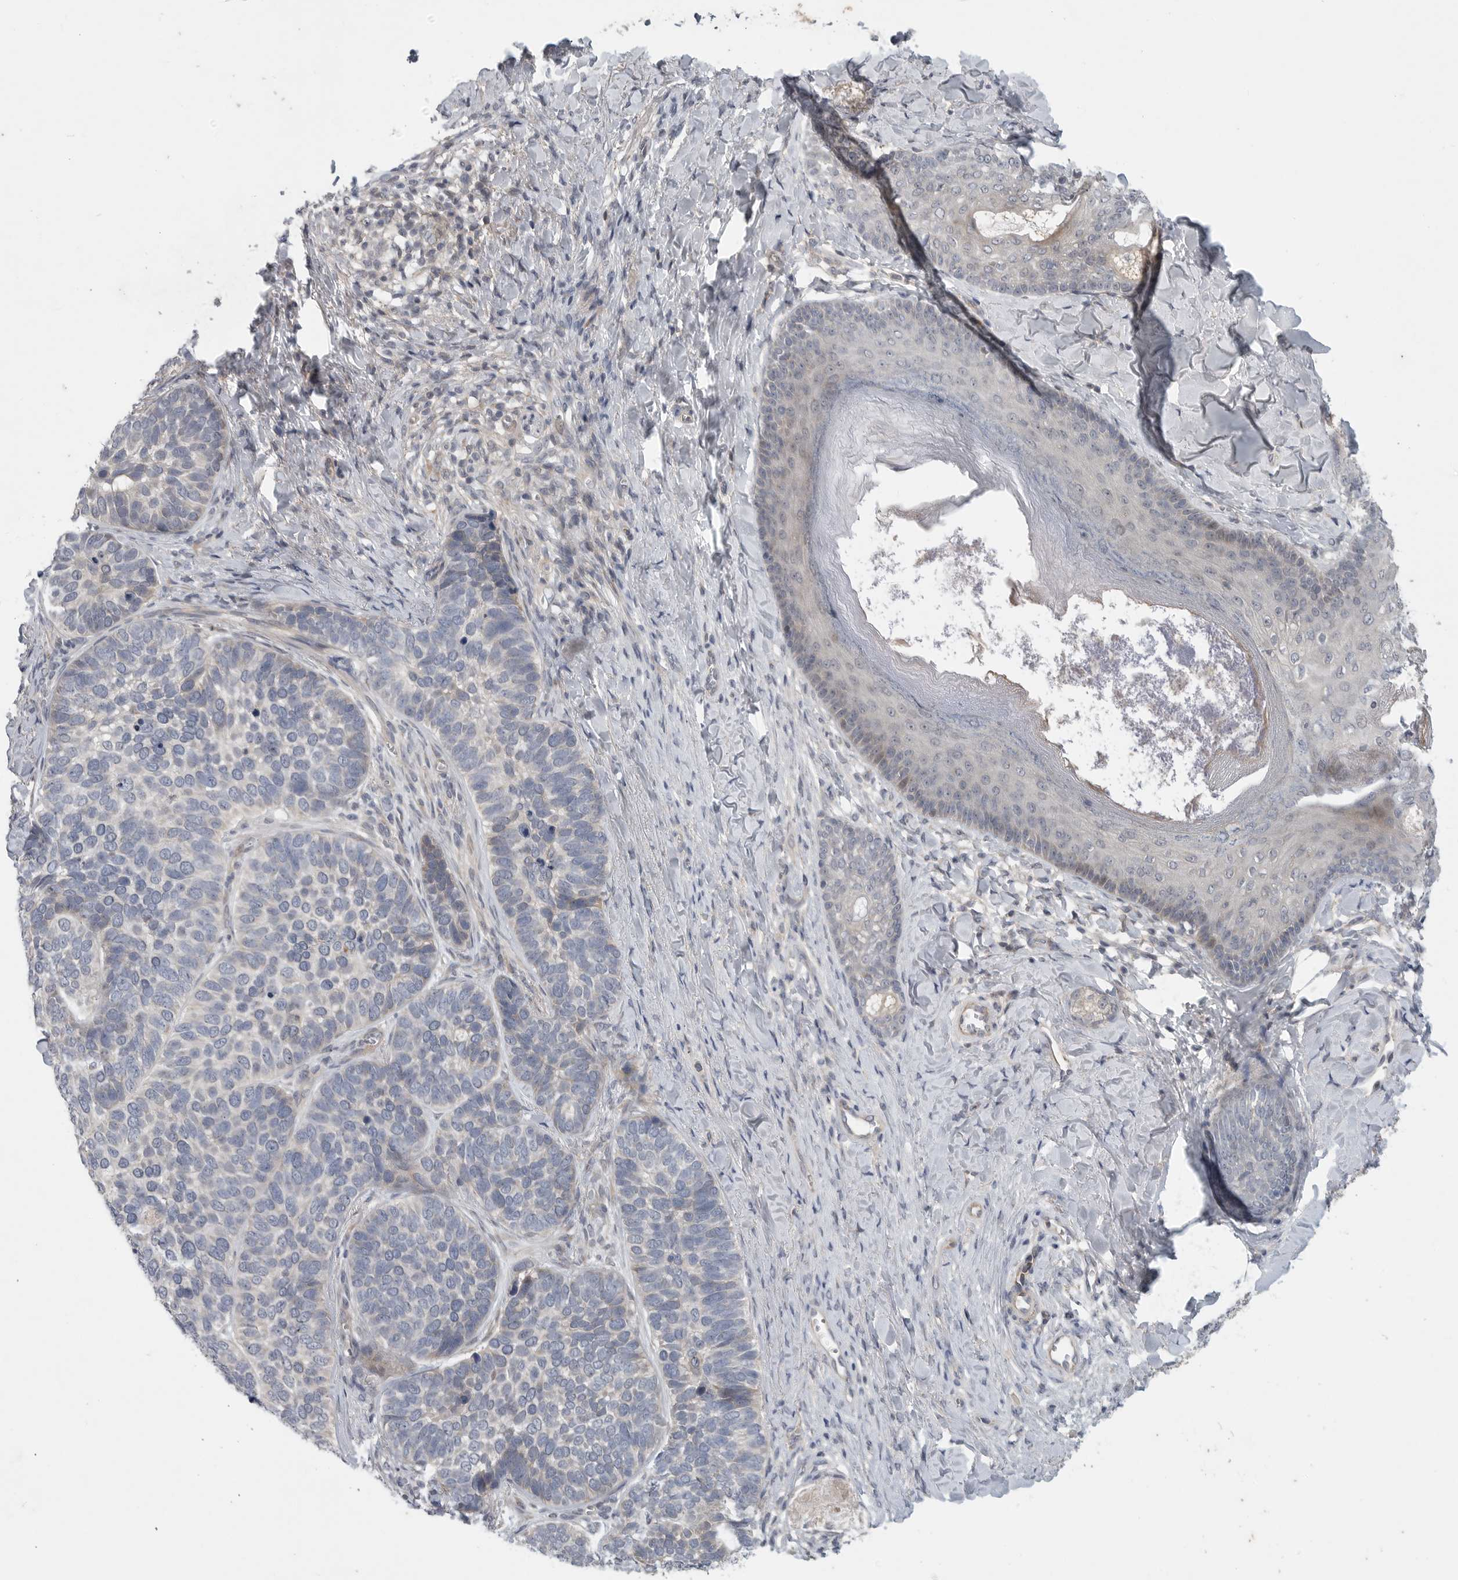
{"staining": {"intensity": "negative", "quantity": "none", "location": "none"}, "tissue": "skin cancer", "cell_type": "Tumor cells", "image_type": "cancer", "snomed": [{"axis": "morphology", "description": "Basal cell carcinoma"}, {"axis": "topography", "description": "Skin"}], "caption": "Tumor cells show no significant protein staining in skin cancer. (Stains: DAB immunohistochemistry (IHC) with hematoxylin counter stain, Microscopy: brightfield microscopy at high magnification).", "gene": "FBXO43", "patient": {"sex": "male", "age": 62}}